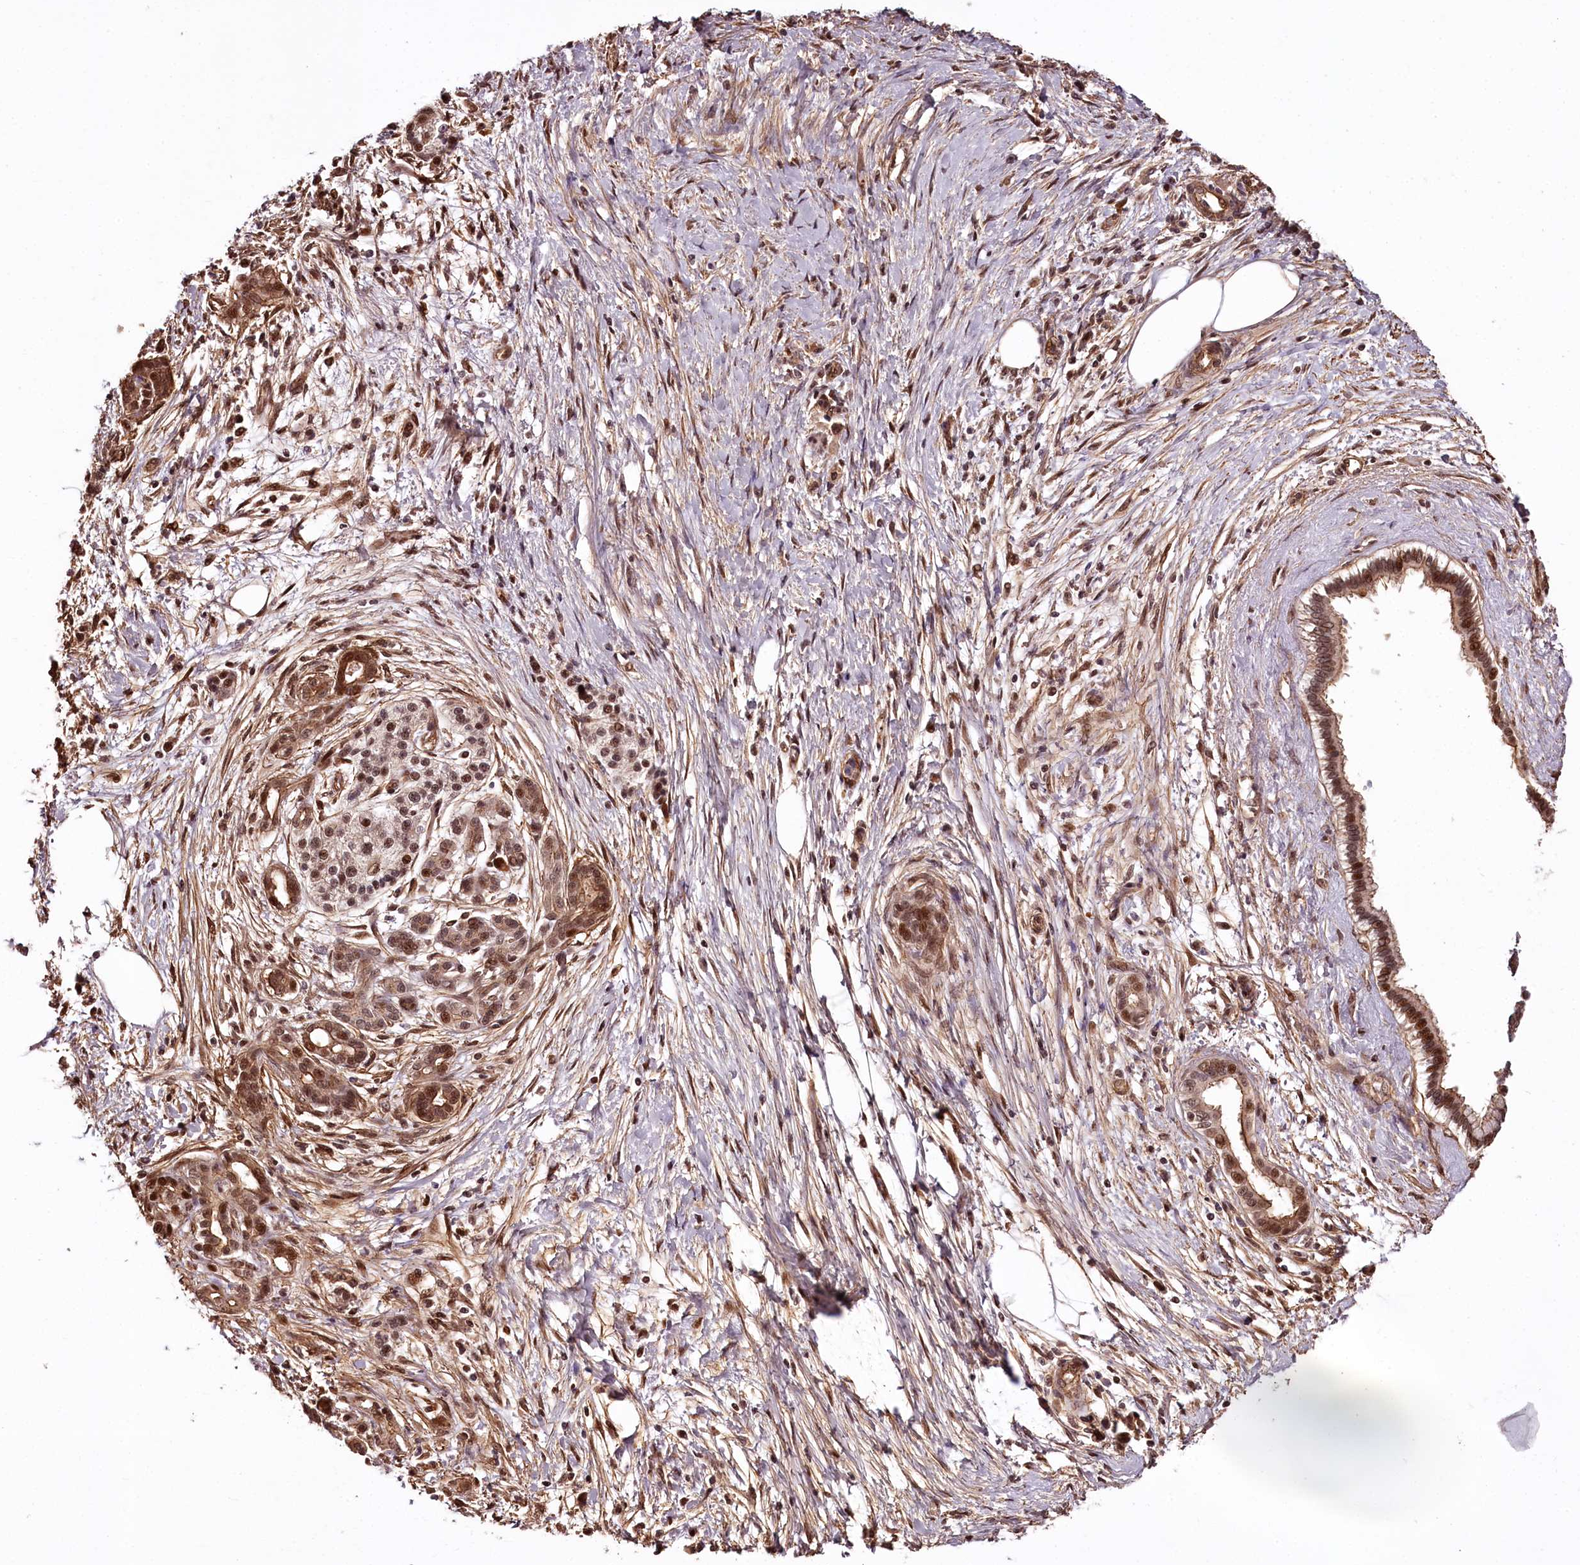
{"staining": {"intensity": "moderate", "quantity": ">75%", "location": "cytoplasmic/membranous,nuclear"}, "tissue": "pancreatic cancer", "cell_type": "Tumor cells", "image_type": "cancer", "snomed": [{"axis": "morphology", "description": "Adenocarcinoma, NOS"}, {"axis": "topography", "description": "Pancreas"}], "caption": "Pancreatic adenocarcinoma tissue demonstrates moderate cytoplasmic/membranous and nuclear positivity in approximately >75% of tumor cells, visualized by immunohistochemistry.", "gene": "TTC33", "patient": {"sex": "male", "age": 58}}